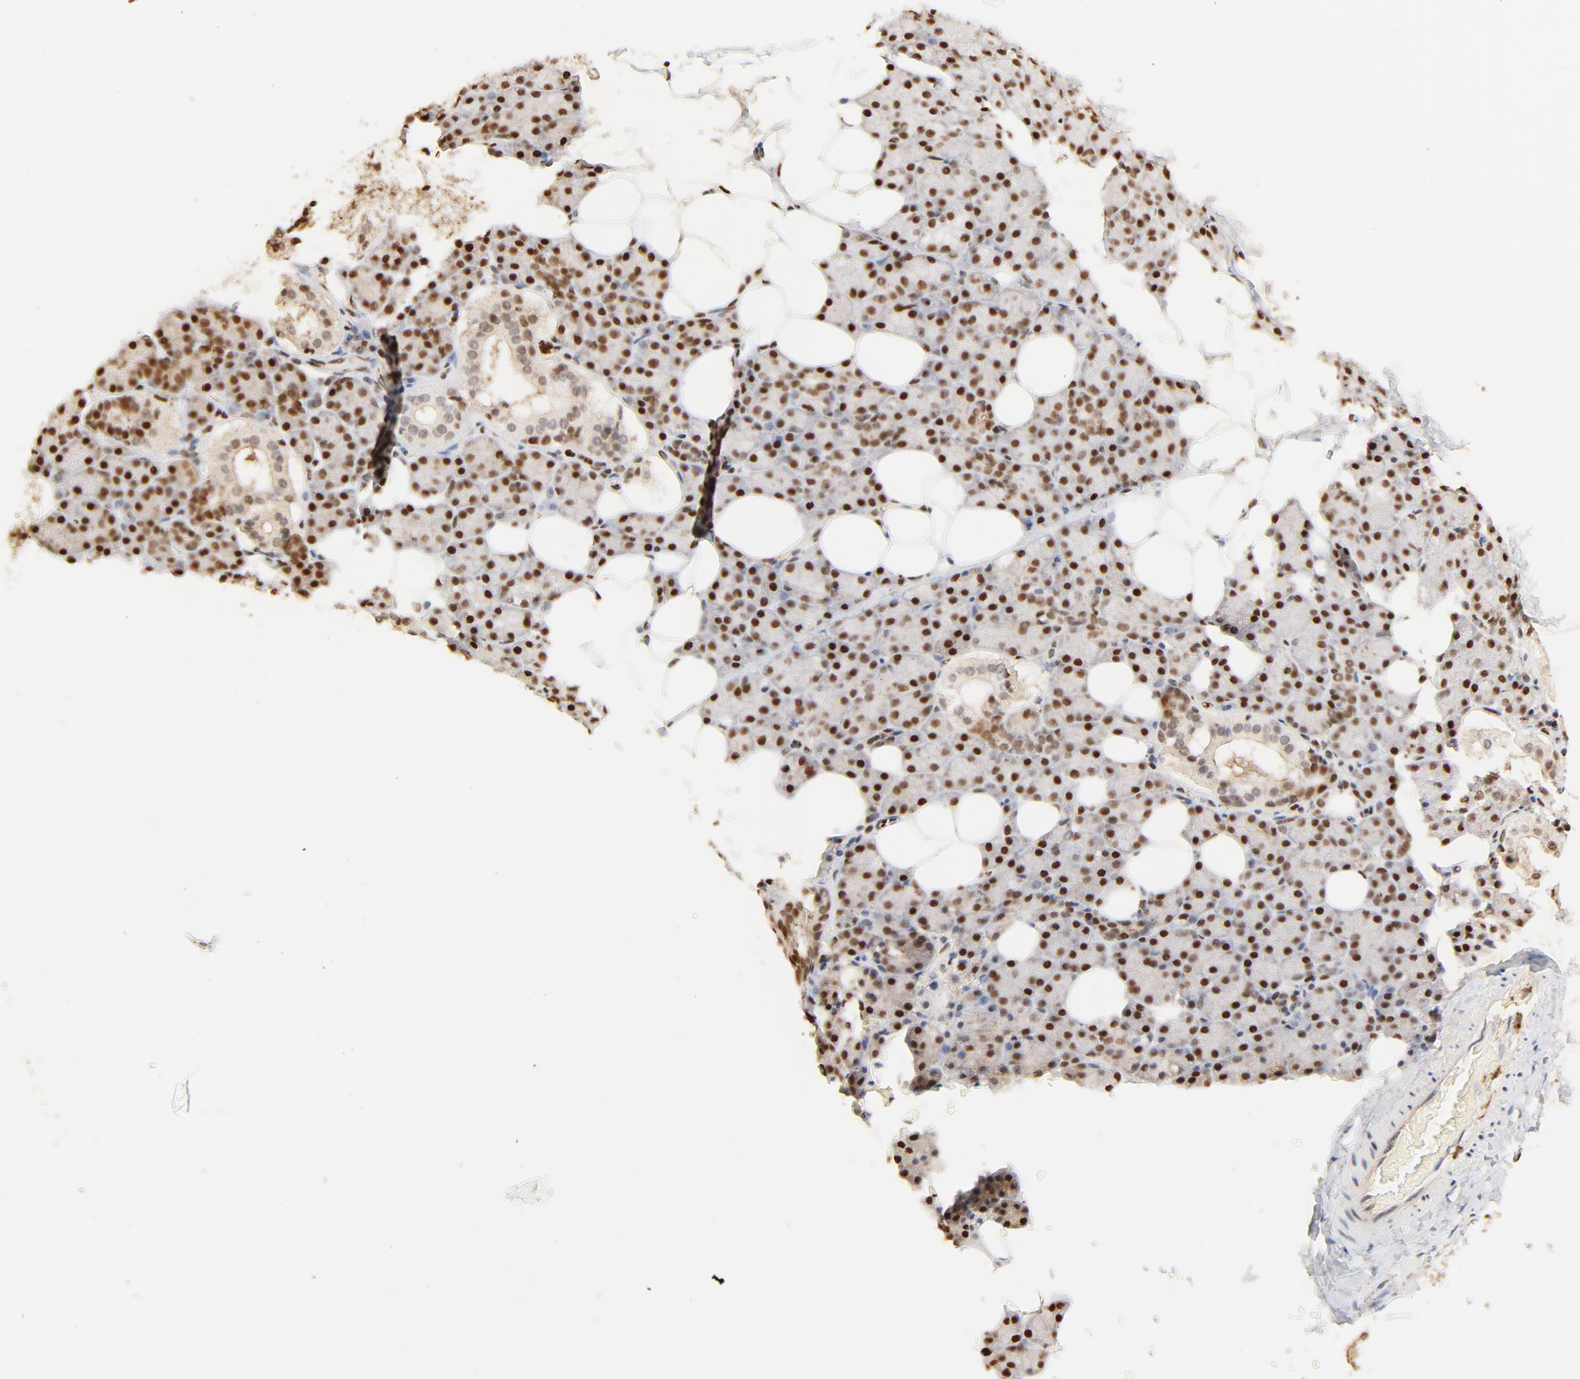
{"staining": {"intensity": "strong", "quantity": ">75%", "location": "nuclear"}, "tissue": "salivary gland", "cell_type": "Glandular cells", "image_type": "normal", "snomed": [{"axis": "morphology", "description": "Normal tissue, NOS"}, {"axis": "topography", "description": "Lymph node"}, {"axis": "topography", "description": "Salivary gland"}], "caption": "This histopathology image demonstrates immunohistochemistry staining of benign salivary gland, with high strong nuclear positivity in approximately >75% of glandular cells.", "gene": "FAM50A", "patient": {"sex": "male", "age": 8}}